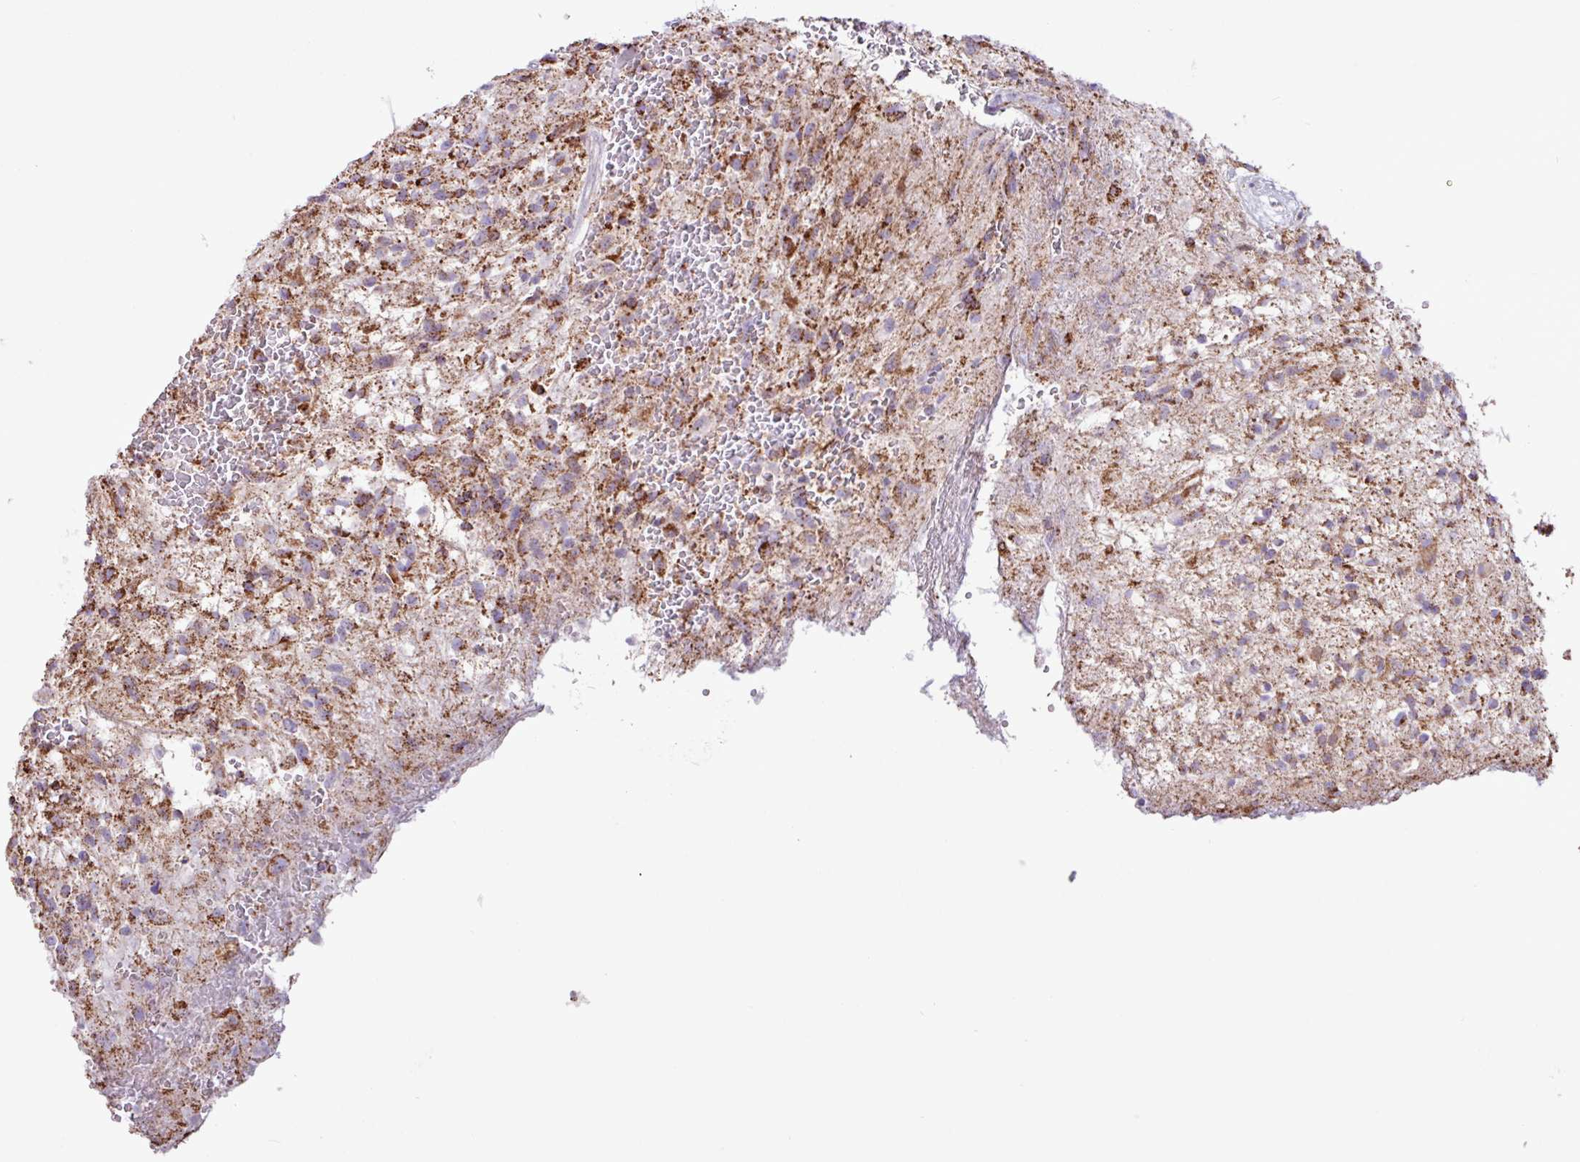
{"staining": {"intensity": "moderate", "quantity": ">75%", "location": "cytoplasmic/membranous"}, "tissue": "glioma", "cell_type": "Tumor cells", "image_type": "cancer", "snomed": [{"axis": "morphology", "description": "Glioma, malignant, High grade"}, {"axis": "topography", "description": "Brain"}], "caption": "Malignant glioma (high-grade) was stained to show a protein in brown. There is medium levels of moderate cytoplasmic/membranous positivity in about >75% of tumor cells.", "gene": "RTL3", "patient": {"sex": "male", "age": 56}}